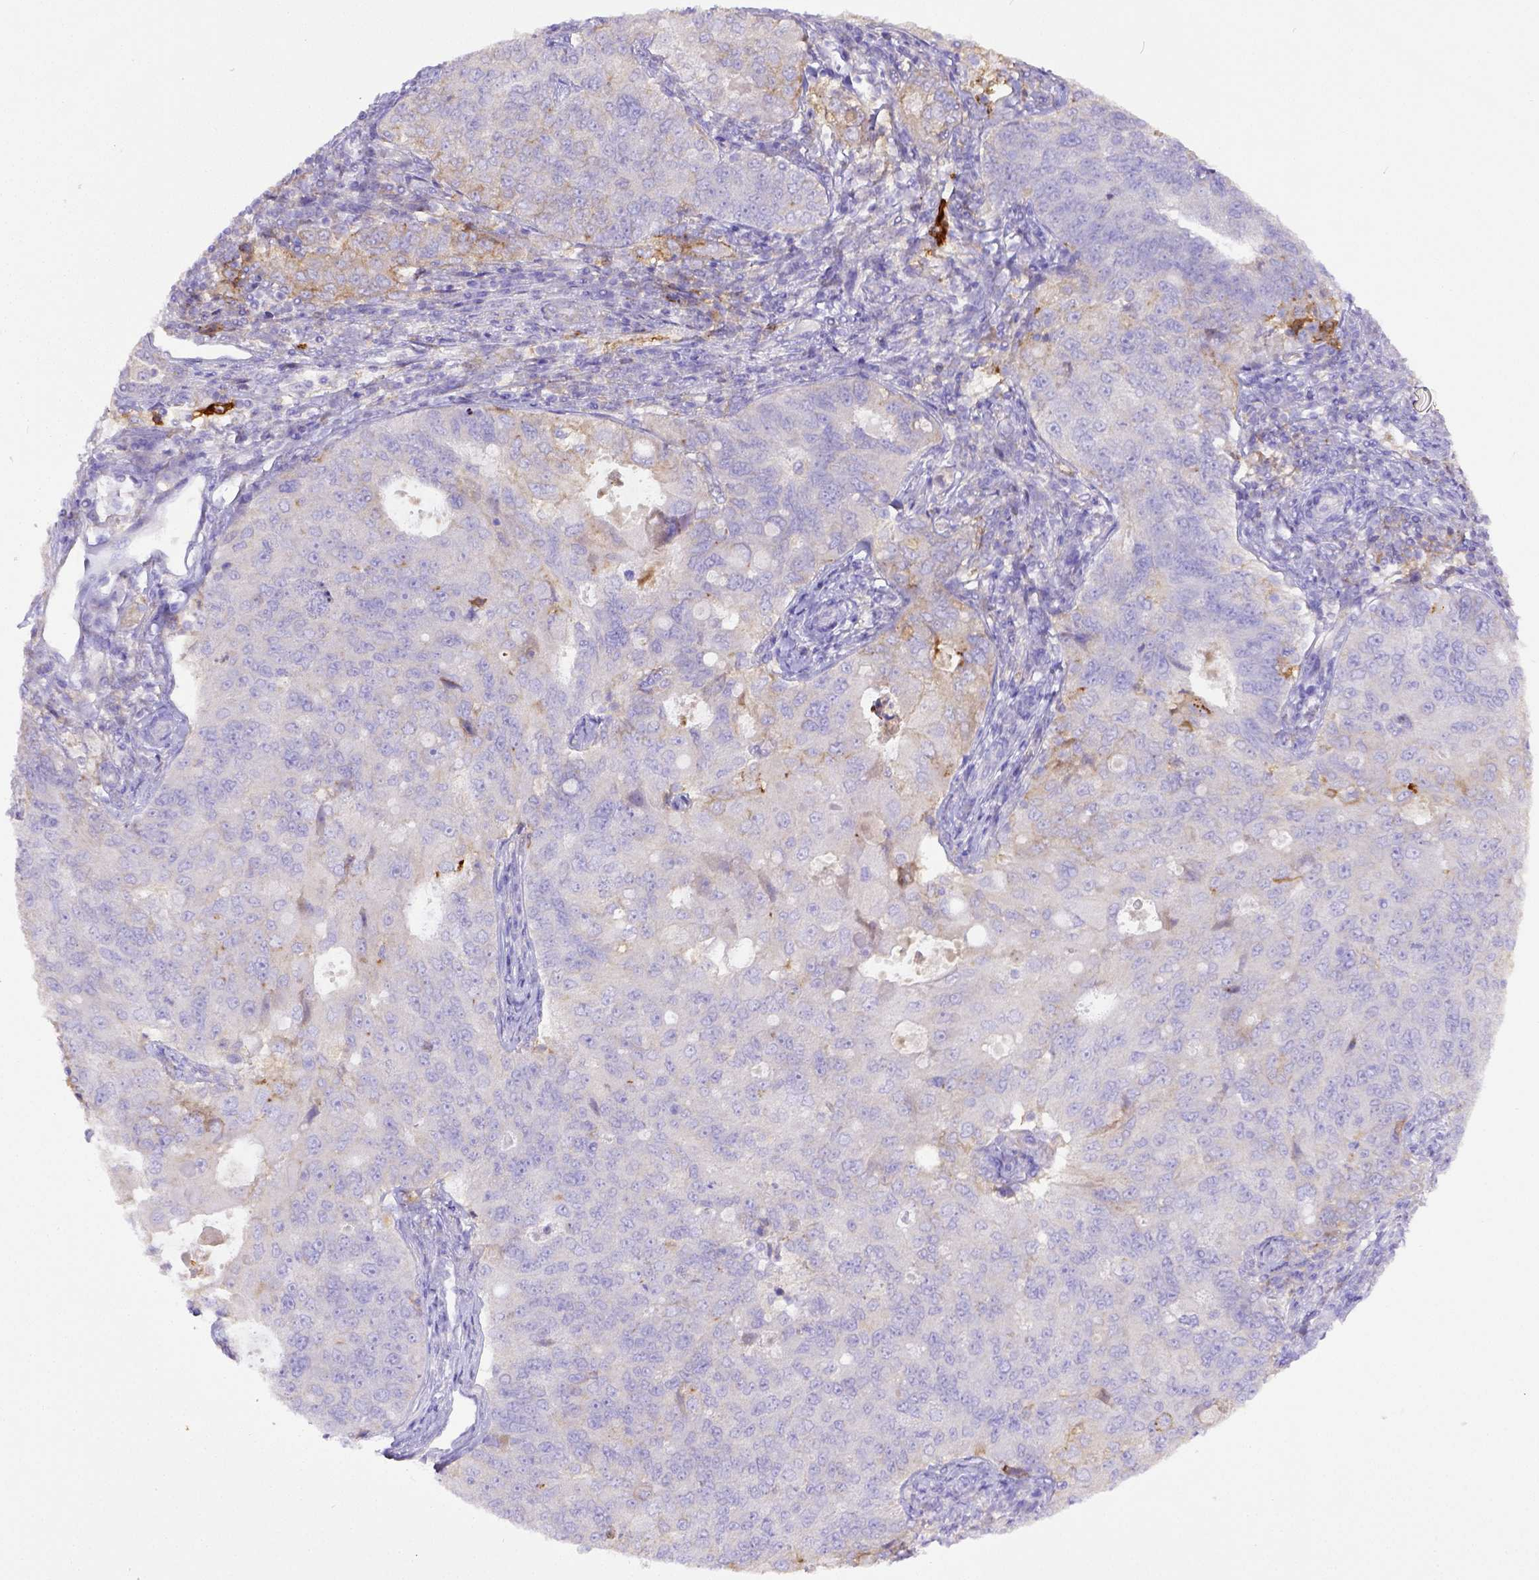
{"staining": {"intensity": "negative", "quantity": "none", "location": "none"}, "tissue": "endometrial cancer", "cell_type": "Tumor cells", "image_type": "cancer", "snomed": [{"axis": "morphology", "description": "Adenocarcinoma, NOS"}, {"axis": "topography", "description": "Endometrium"}], "caption": "A histopathology image of human endometrial adenocarcinoma is negative for staining in tumor cells.", "gene": "CD40", "patient": {"sex": "female", "age": 43}}